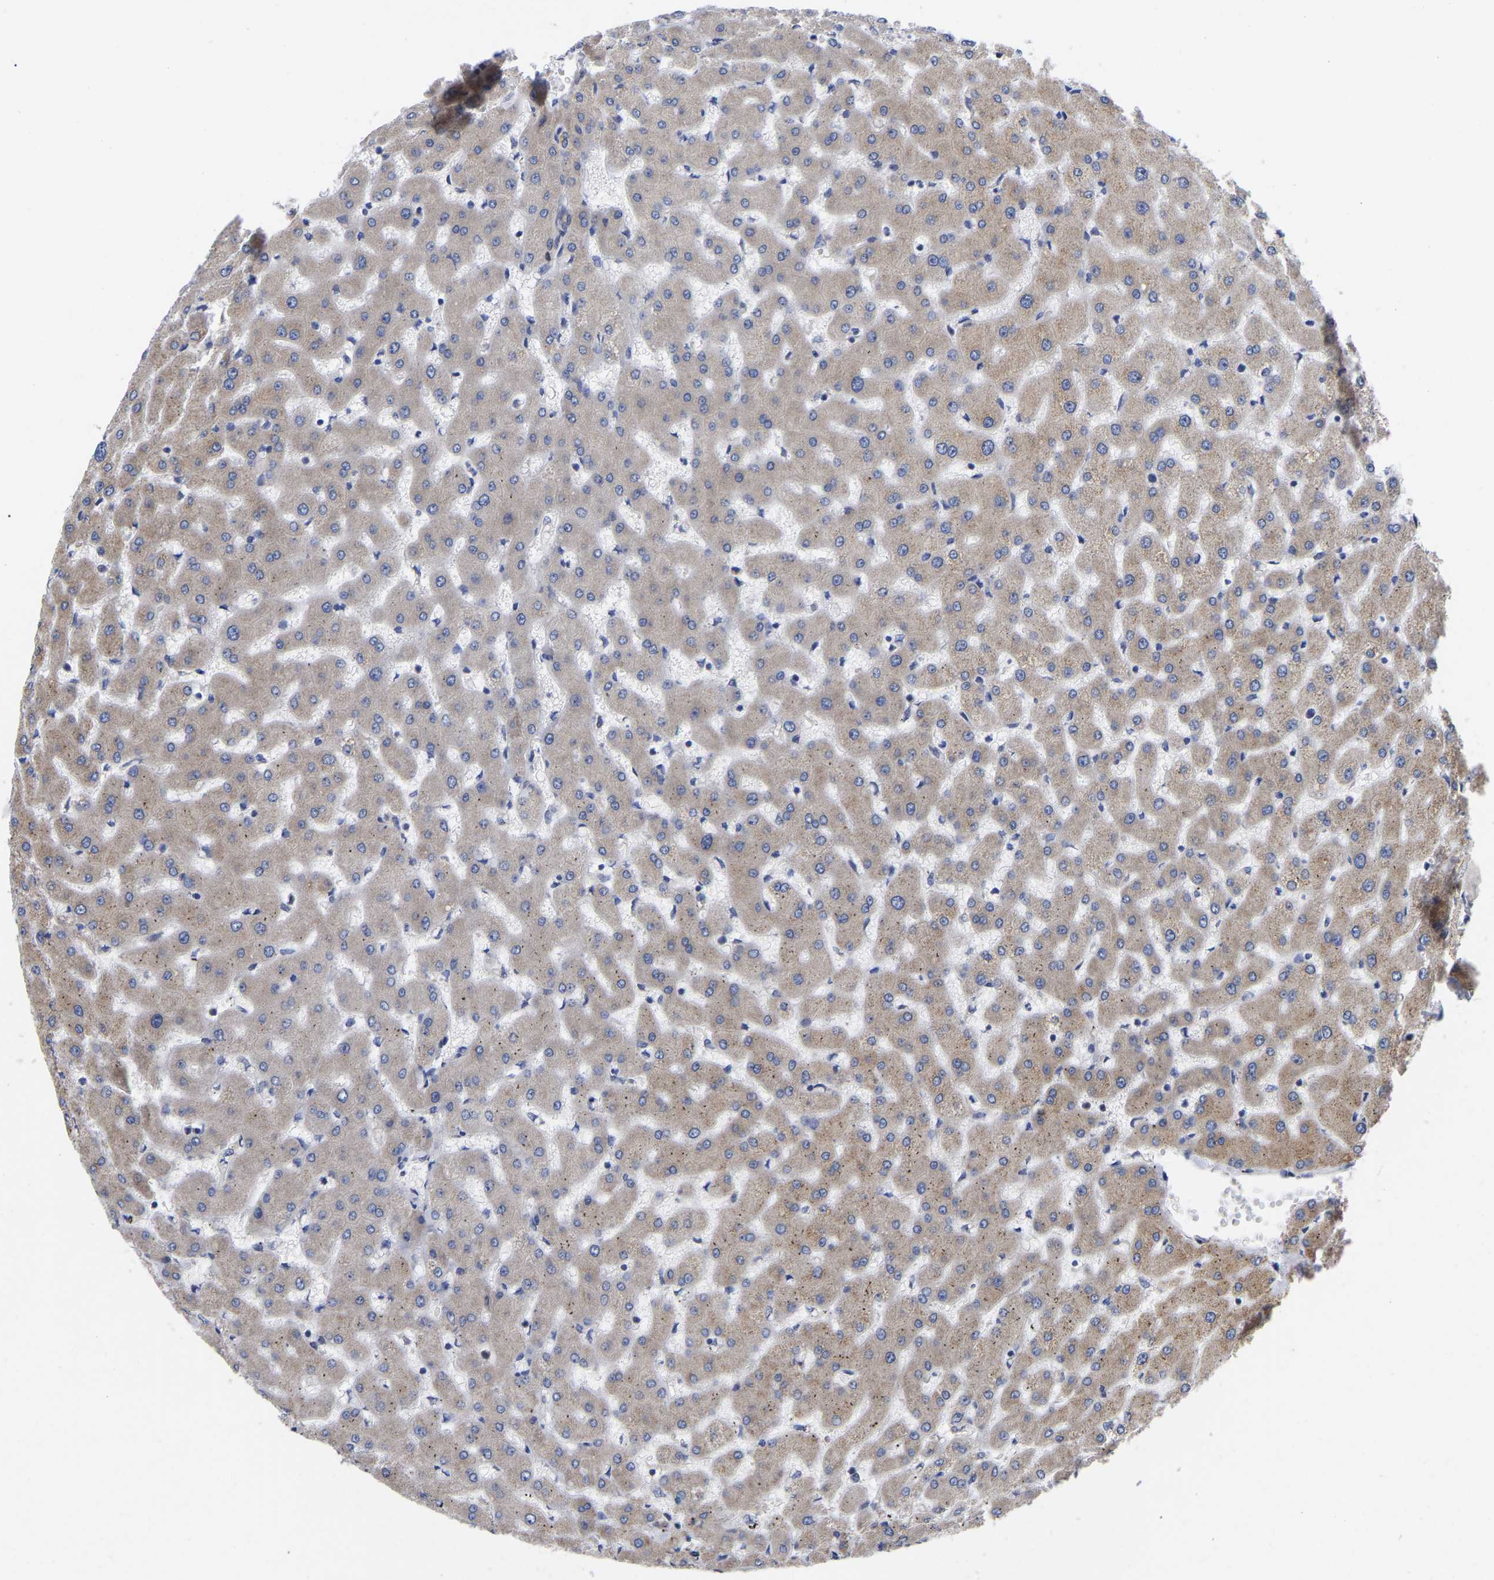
{"staining": {"intensity": "moderate", "quantity": ">75%", "location": "cytoplasmic/membranous"}, "tissue": "liver", "cell_type": "Cholangiocytes", "image_type": "normal", "snomed": [{"axis": "morphology", "description": "Normal tissue, NOS"}, {"axis": "topography", "description": "Liver"}], "caption": "A medium amount of moderate cytoplasmic/membranous staining is seen in approximately >75% of cholangiocytes in benign liver.", "gene": "CFAP298", "patient": {"sex": "female", "age": 63}}